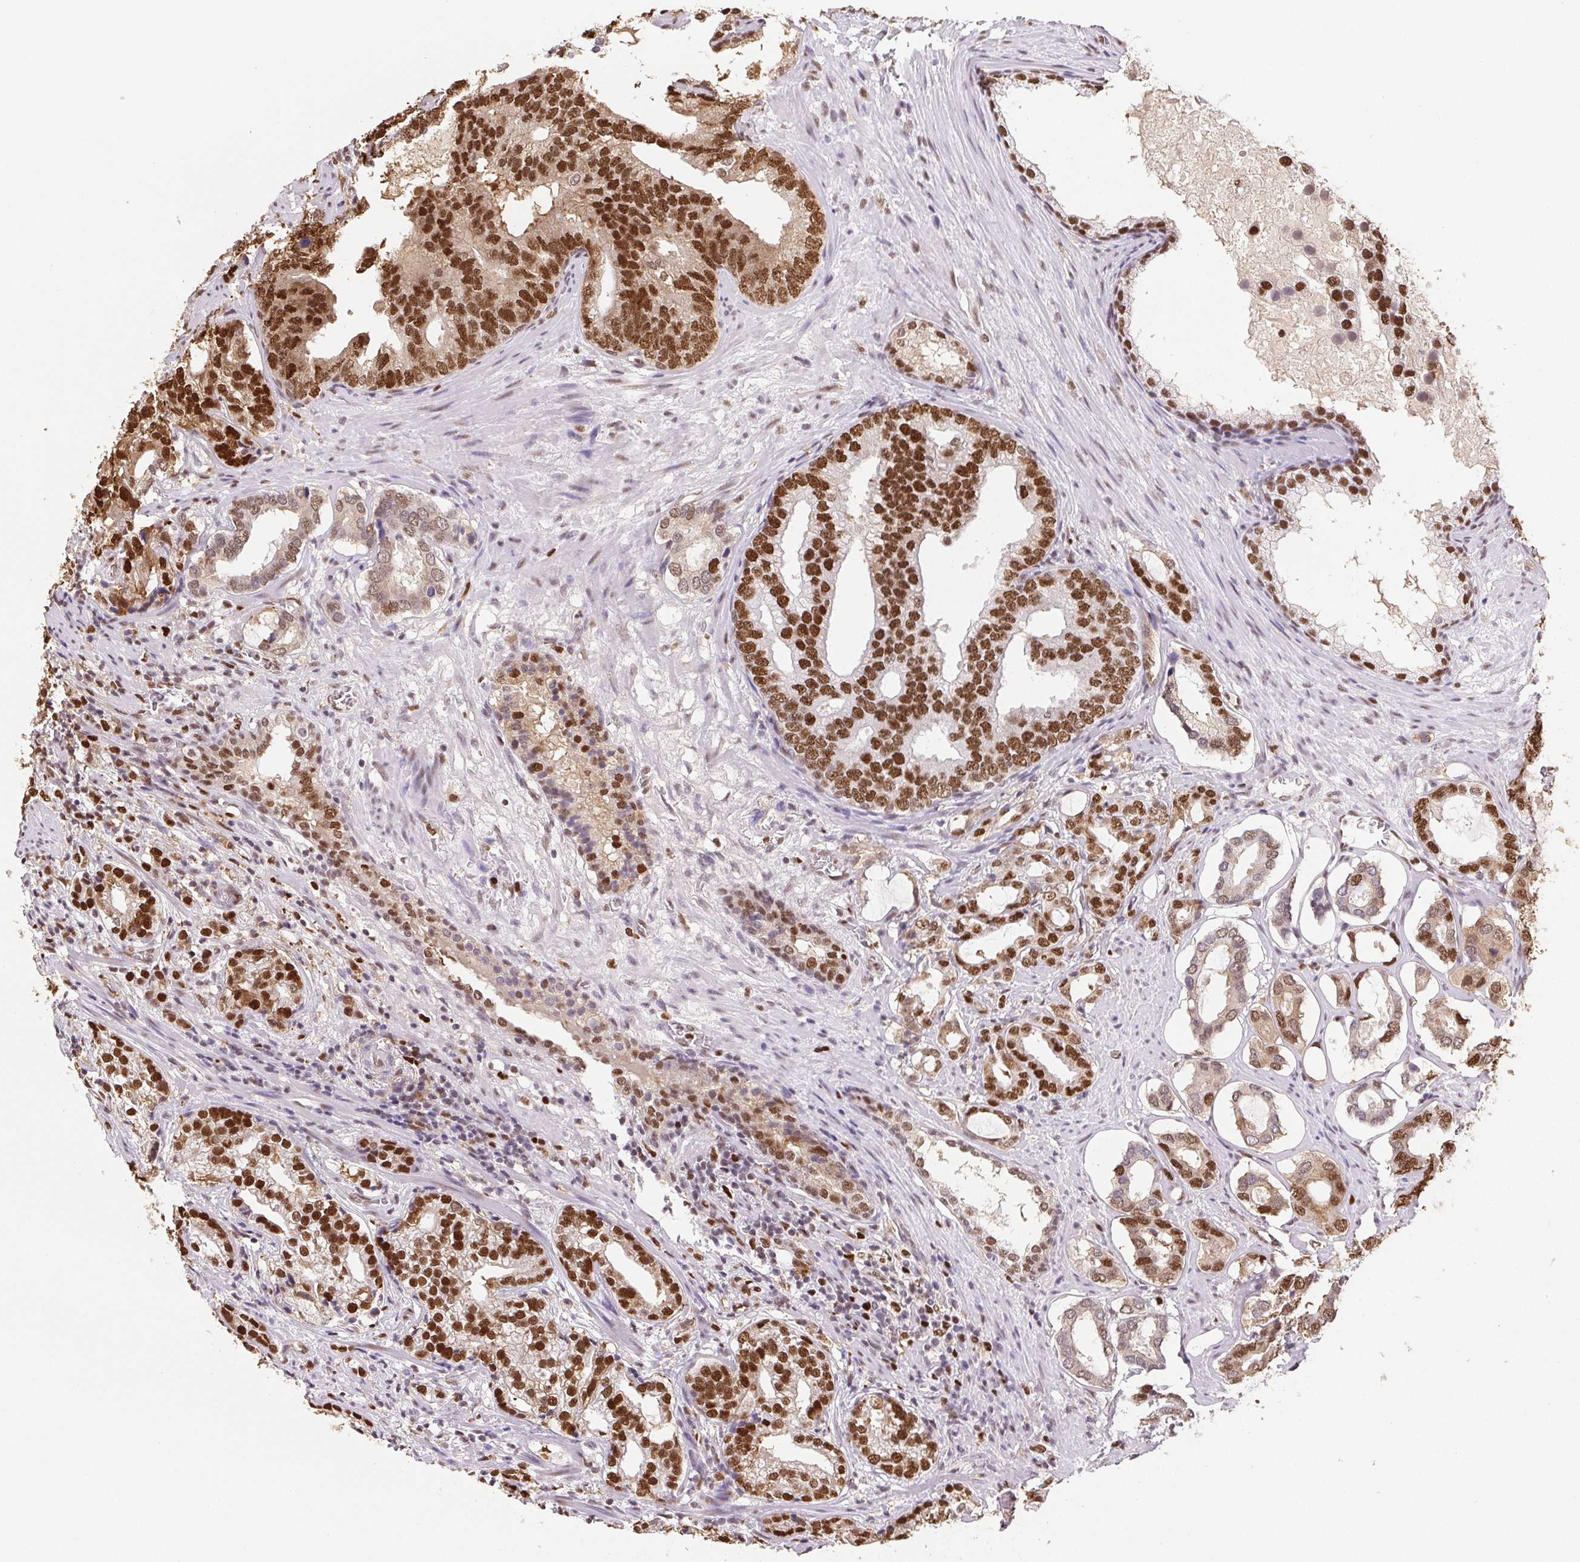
{"staining": {"intensity": "strong", "quantity": ">75%", "location": "nuclear"}, "tissue": "prostate cancer", "cell_type": "Tumor cells", "image_type": "cancer", "snomed": [{"axis": "morphology", "description": "Adenocarcinoma, High grade"}, {"axis": "topography", "description": "Prostate"}], "caption": "Prostate high-grade adenocarcinoma stained for a protein exhibits strong nuclear positivity in tumor cells.", "gene": "SET", "patient": {"sex": "male", "age": 75}}